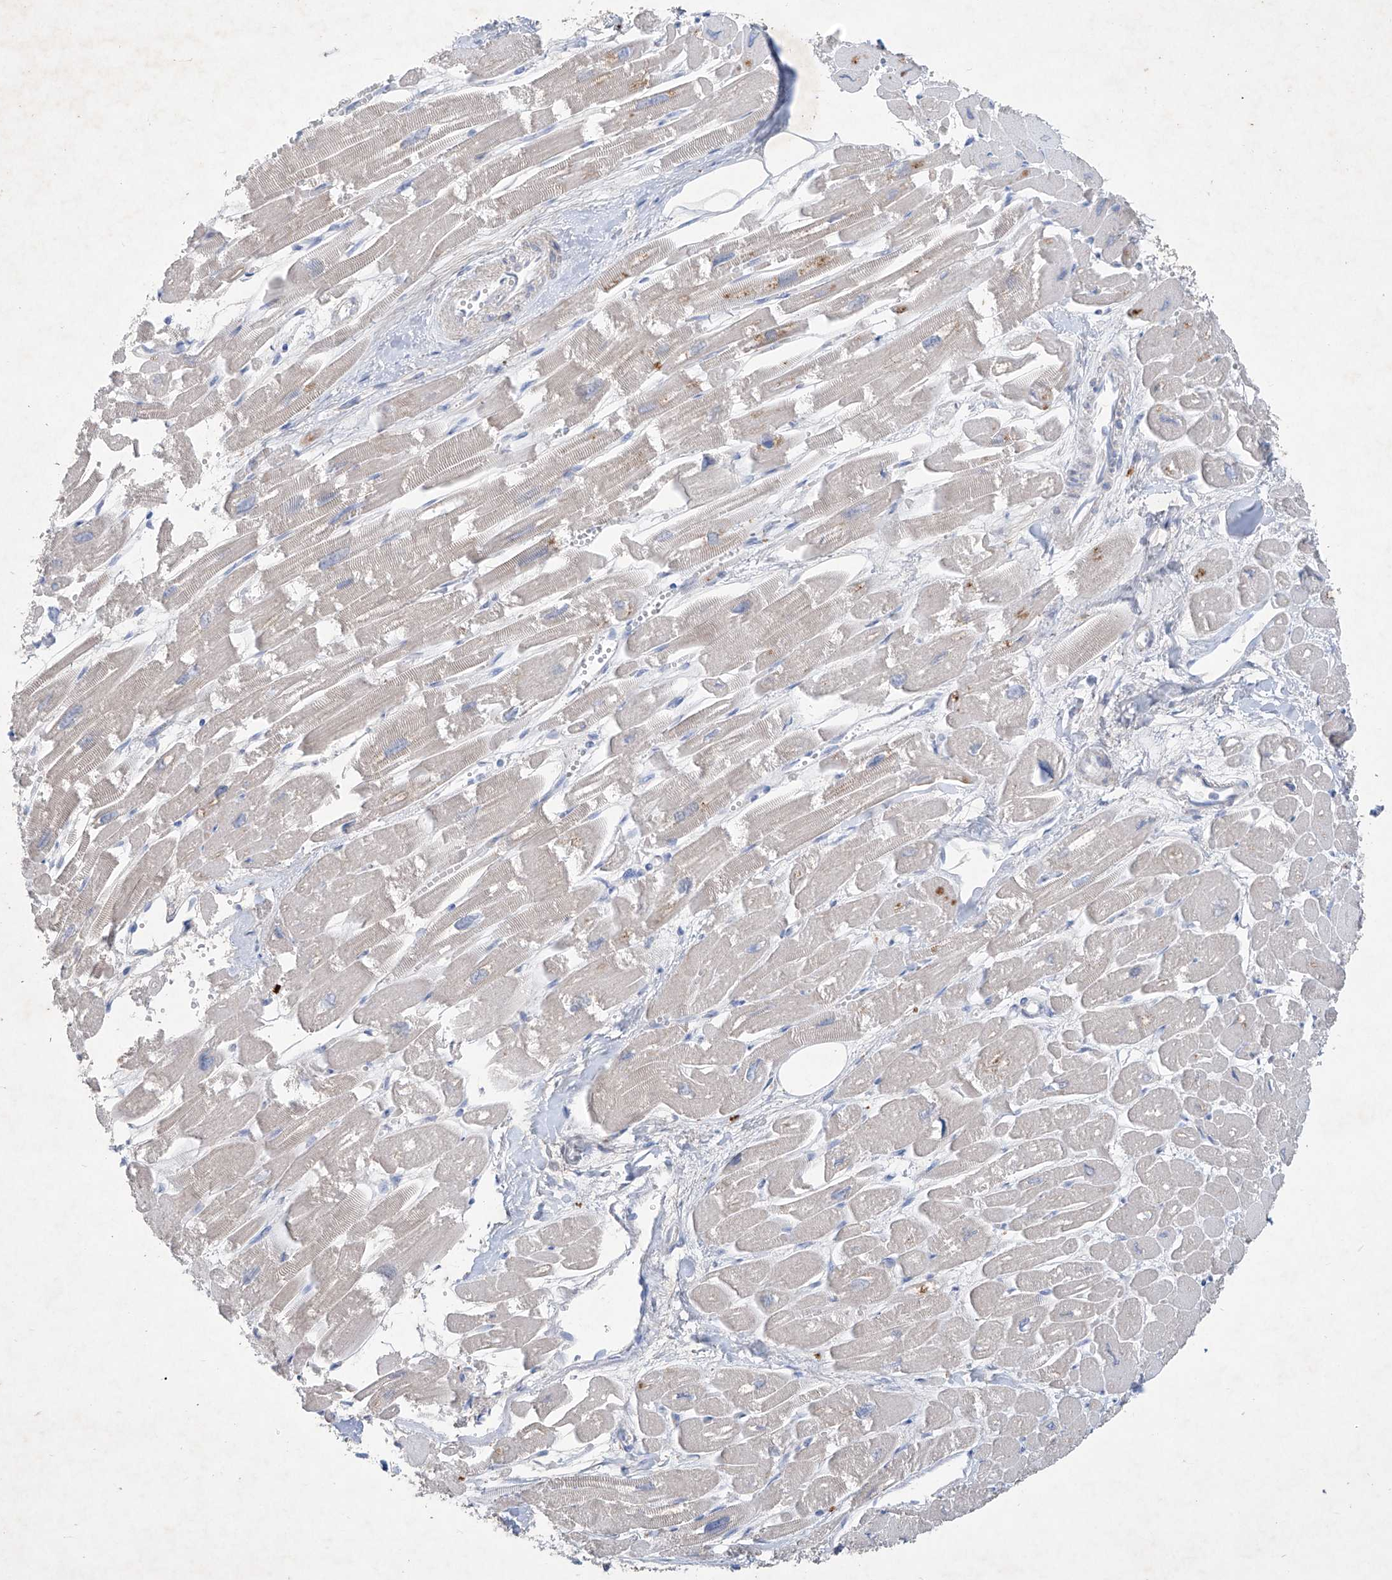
{"staining": {"intensity": "weak", "quantity": ">75%", "location": "cytoplasmic/membranous"}, "tissue": "heart muscle", "cell_type": "Cardiomyocytes", "image_type": "normal", "snomed": [{"axis": "morphology", "description": "Normal tissue, NOS"}, {"axis": "topography", "description": "Heart"}], "caption": "Heart muscle stained with immunohistochemistry (IHC) displays weak cytoplasmic/membranous staining in approximately >75% of cardiomyocytes.", "gene": "ASNS", "patient": {"sex": "male", "age": 54}}